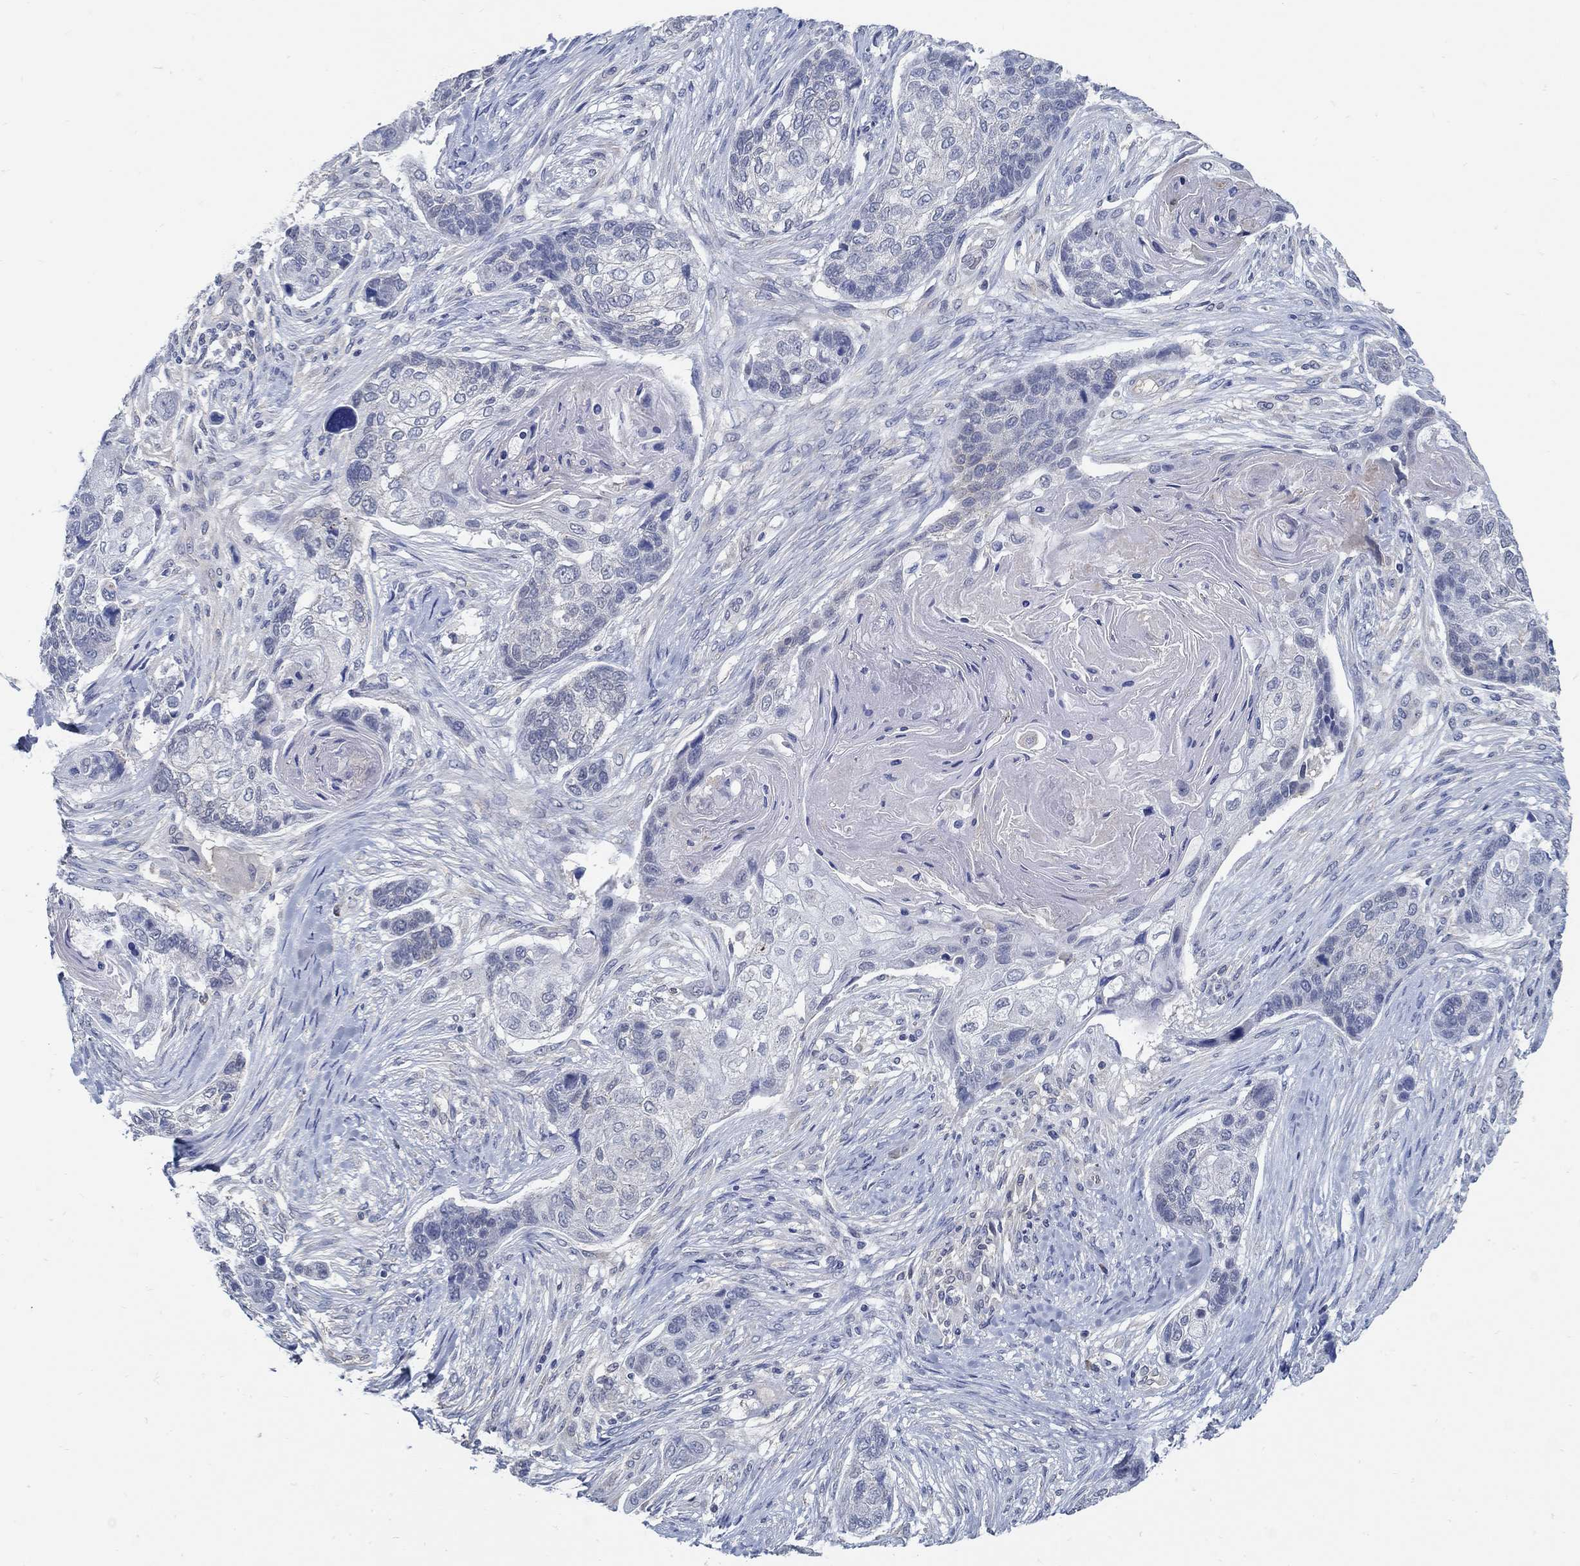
{"staining": {"intensity": "negative", "quantity": "none", "location": "none"}, "tissue": "lung cancer", "cell_type": "Tumor cells", "image_type": "cancer", "snomed": [{"axis": "morphology", "description": "Normal tissue, NOS"}, {"axis": "morphology", "description": "Squamous cell carcinoma, NOS"}, {"axis": "topography", "description": "Bronchus"}, {"axis": "topography", "description": "Lung"}], "caption": "Human squamous cell carcinoma (lung) stained for a protein using immunohistochemistry (IHC) shows no staining in tumor cells.", "gene": "PCDH11X", "patient": {"sex": "male", "age": 69}}